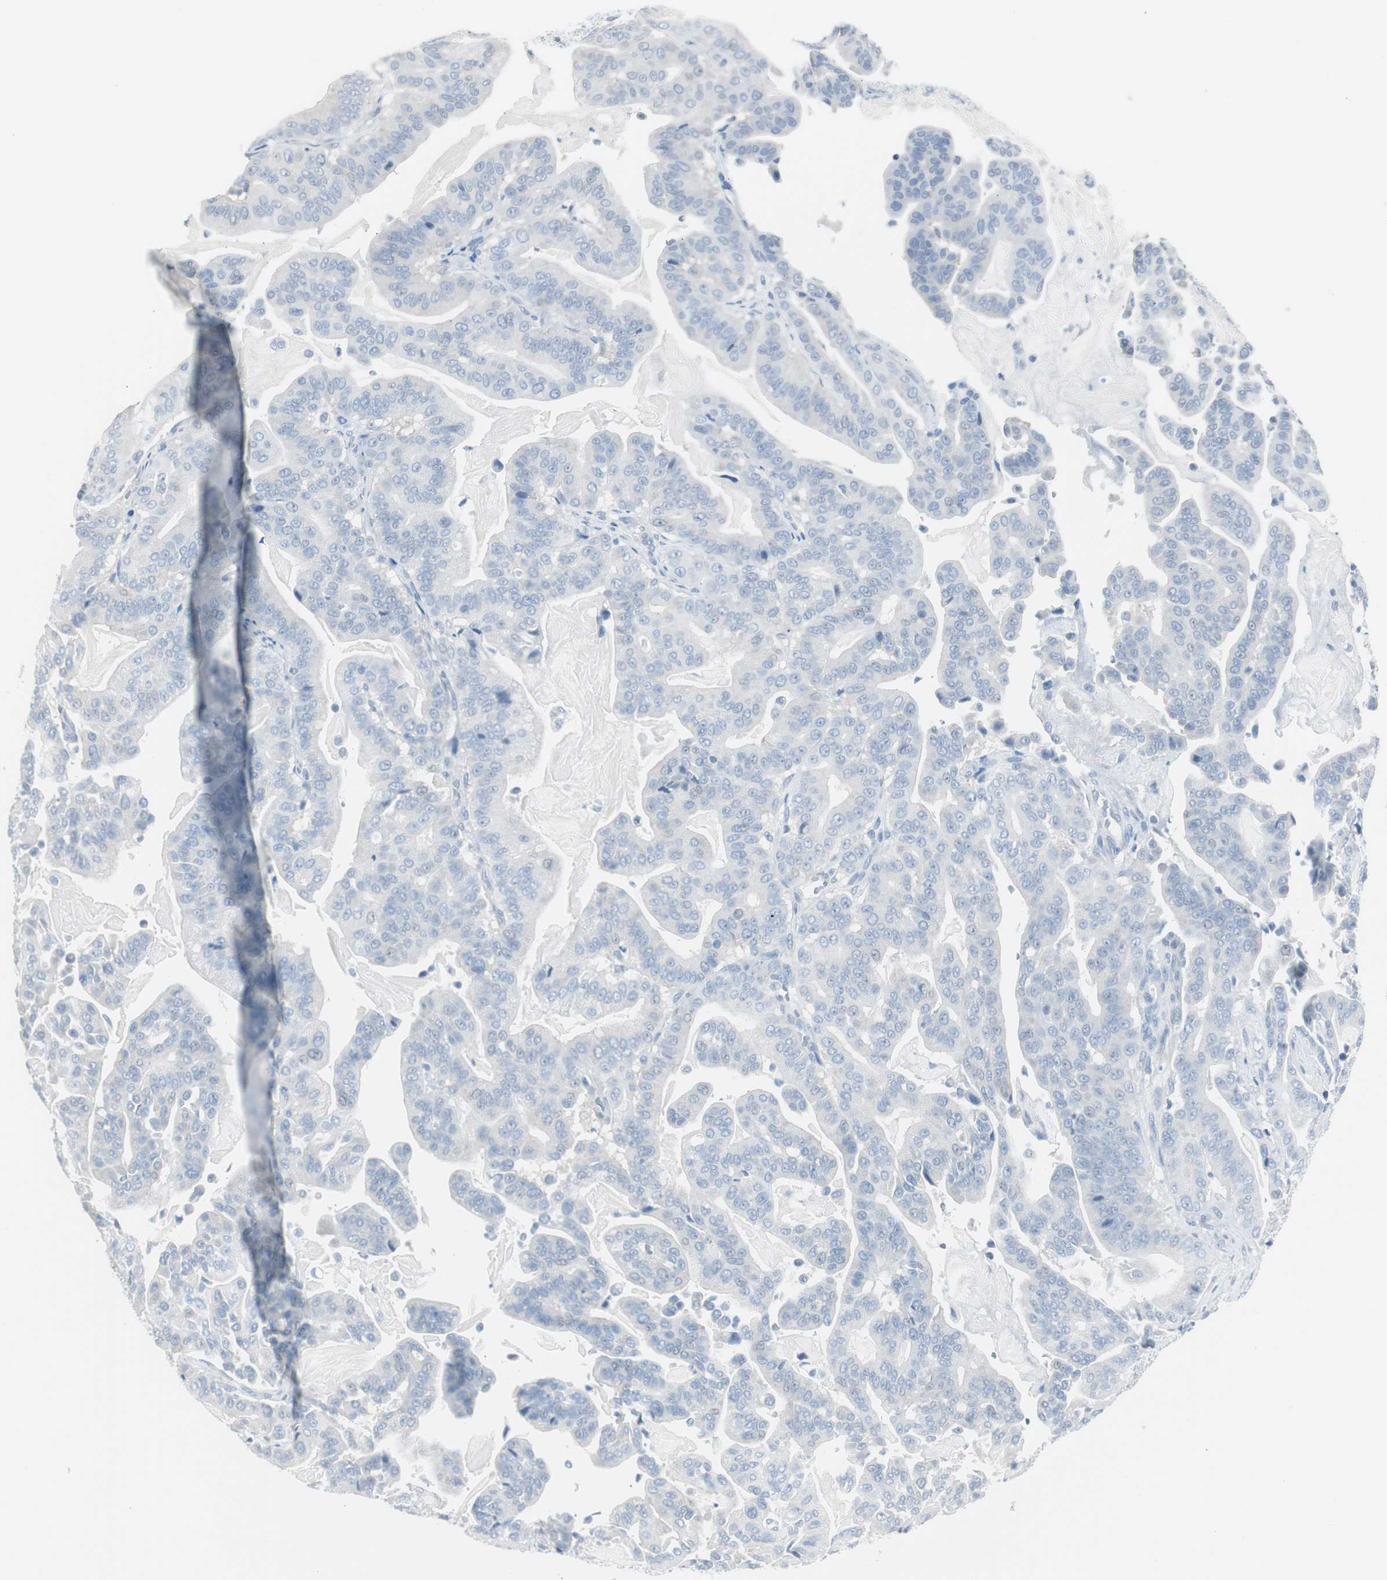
{"staining": {"intensity": "negative", "quantity": "none", "location": "none"}, "tissue": "pancreatic cancer", "cell_type": "Tumor cells", "image_type": "cancer", "snomed": [{"axis": "morphology", "description": "Adenocarcinoma, NOS"}, {"axis": "topography", "description": "Pancreas"}], "caption": "Pancreatic cancer was stained to show a protein in brown. There is no significant positivity in tumor cells. (Stains: DAB IHC with hematoxylin counter stain, Microscopy: brightfield microscopy at high magnification).", "gene": "S100A7", "patient": {"sex": "male", "age": 63}}